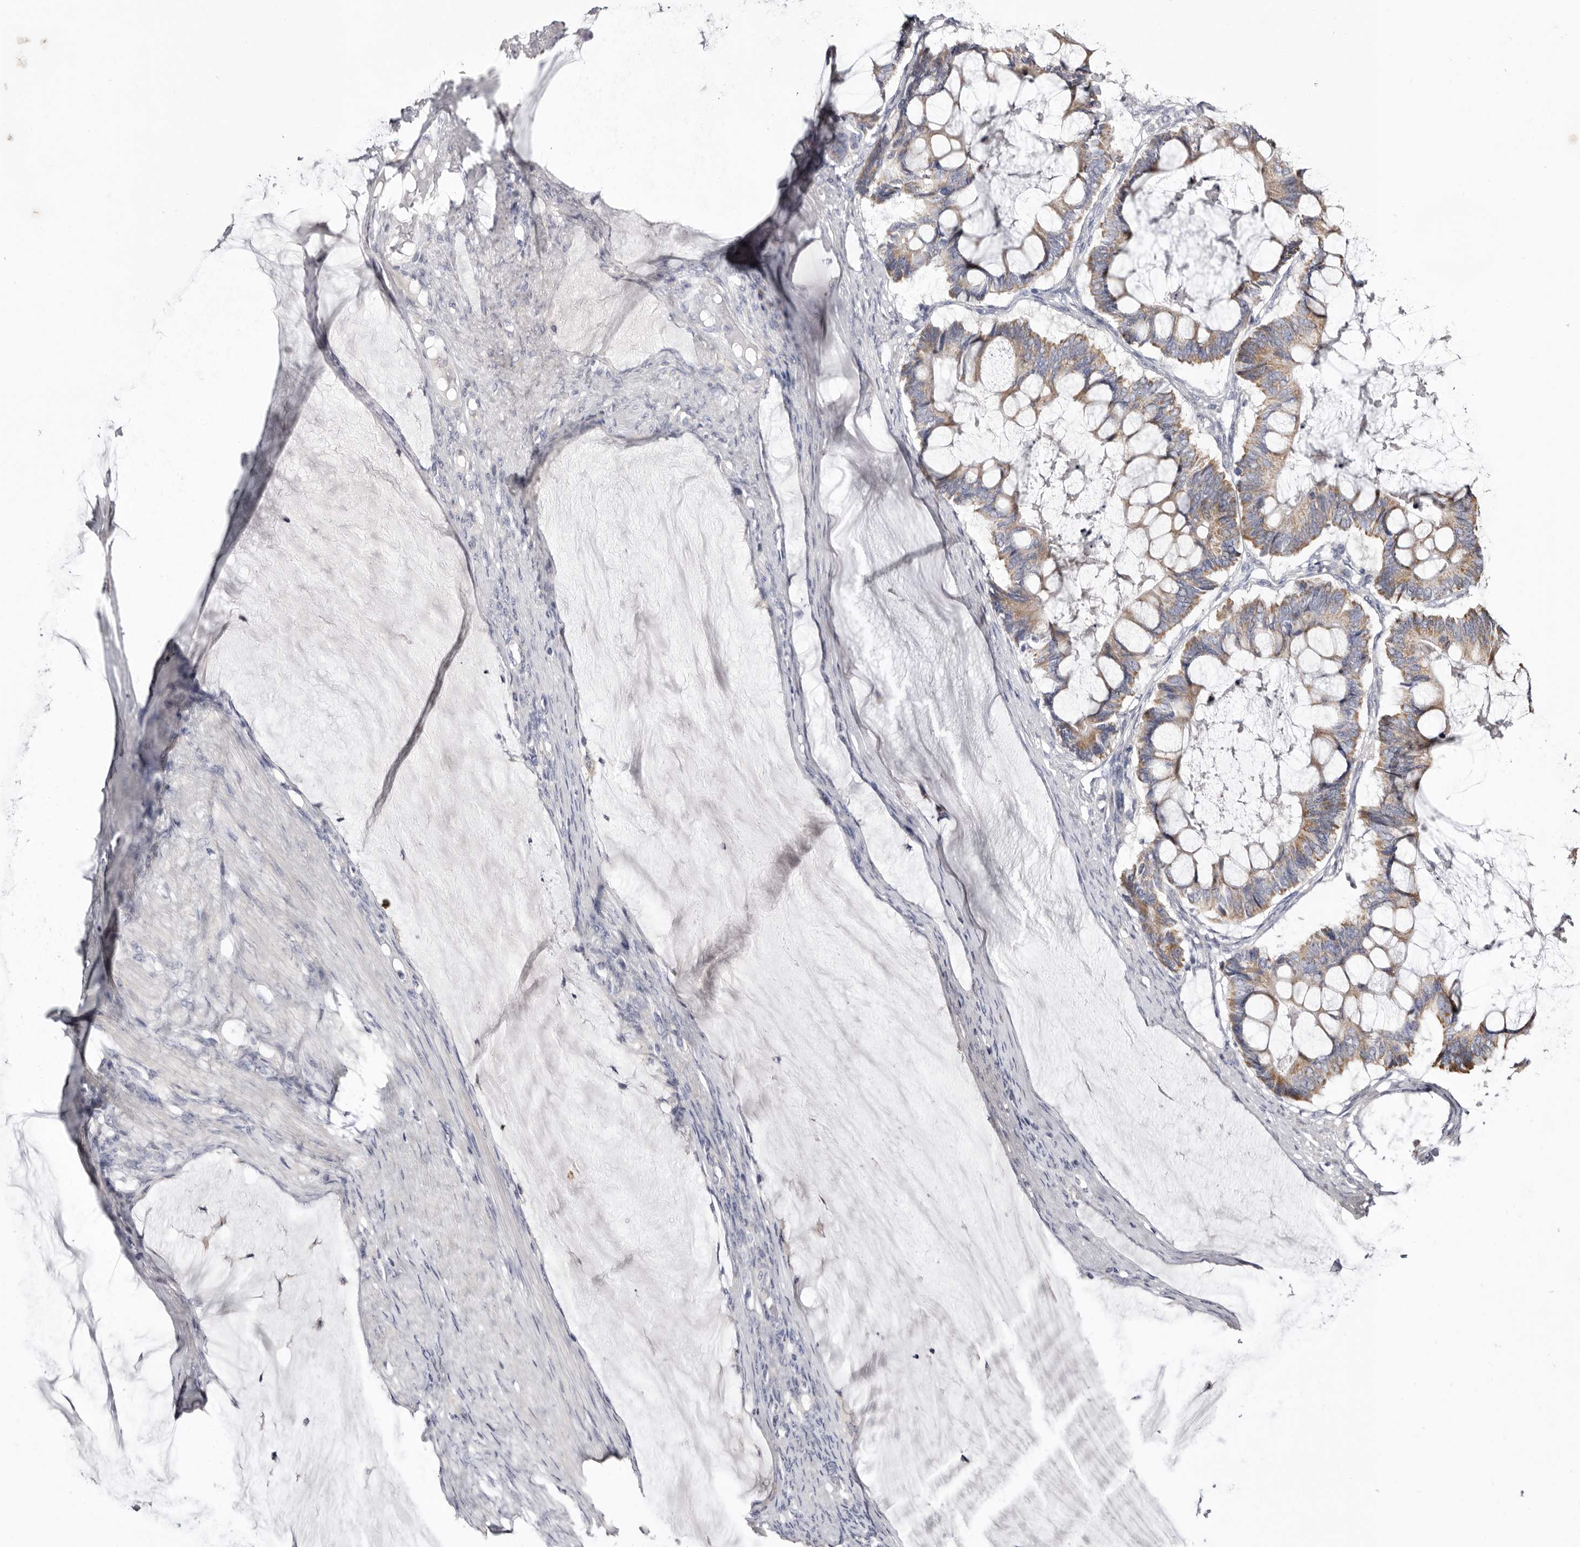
{"staining": {"intensity": "weak", "quantity": ">75%", "location": "cytoplasmic/membranous"}, "tissue": "ovarian cancer", "cell_type": "Tumor cells", "image_type": "cancer", "snomed": [{"axis": "morphology", "description": "Cystadenocarcinoma, mucinous, NOS"}, {"axis": "topography", "description": "Ovary"}], "caption": "Weak cytoplasmic/membranous positivity for a protein is seen in approximately >75% of tumor cells of ovarian mucinous cystadenocarcinoma using immunohistochemistry.", "gene": "CASQ1", "patient": {"sex": "female", "age": 61}}